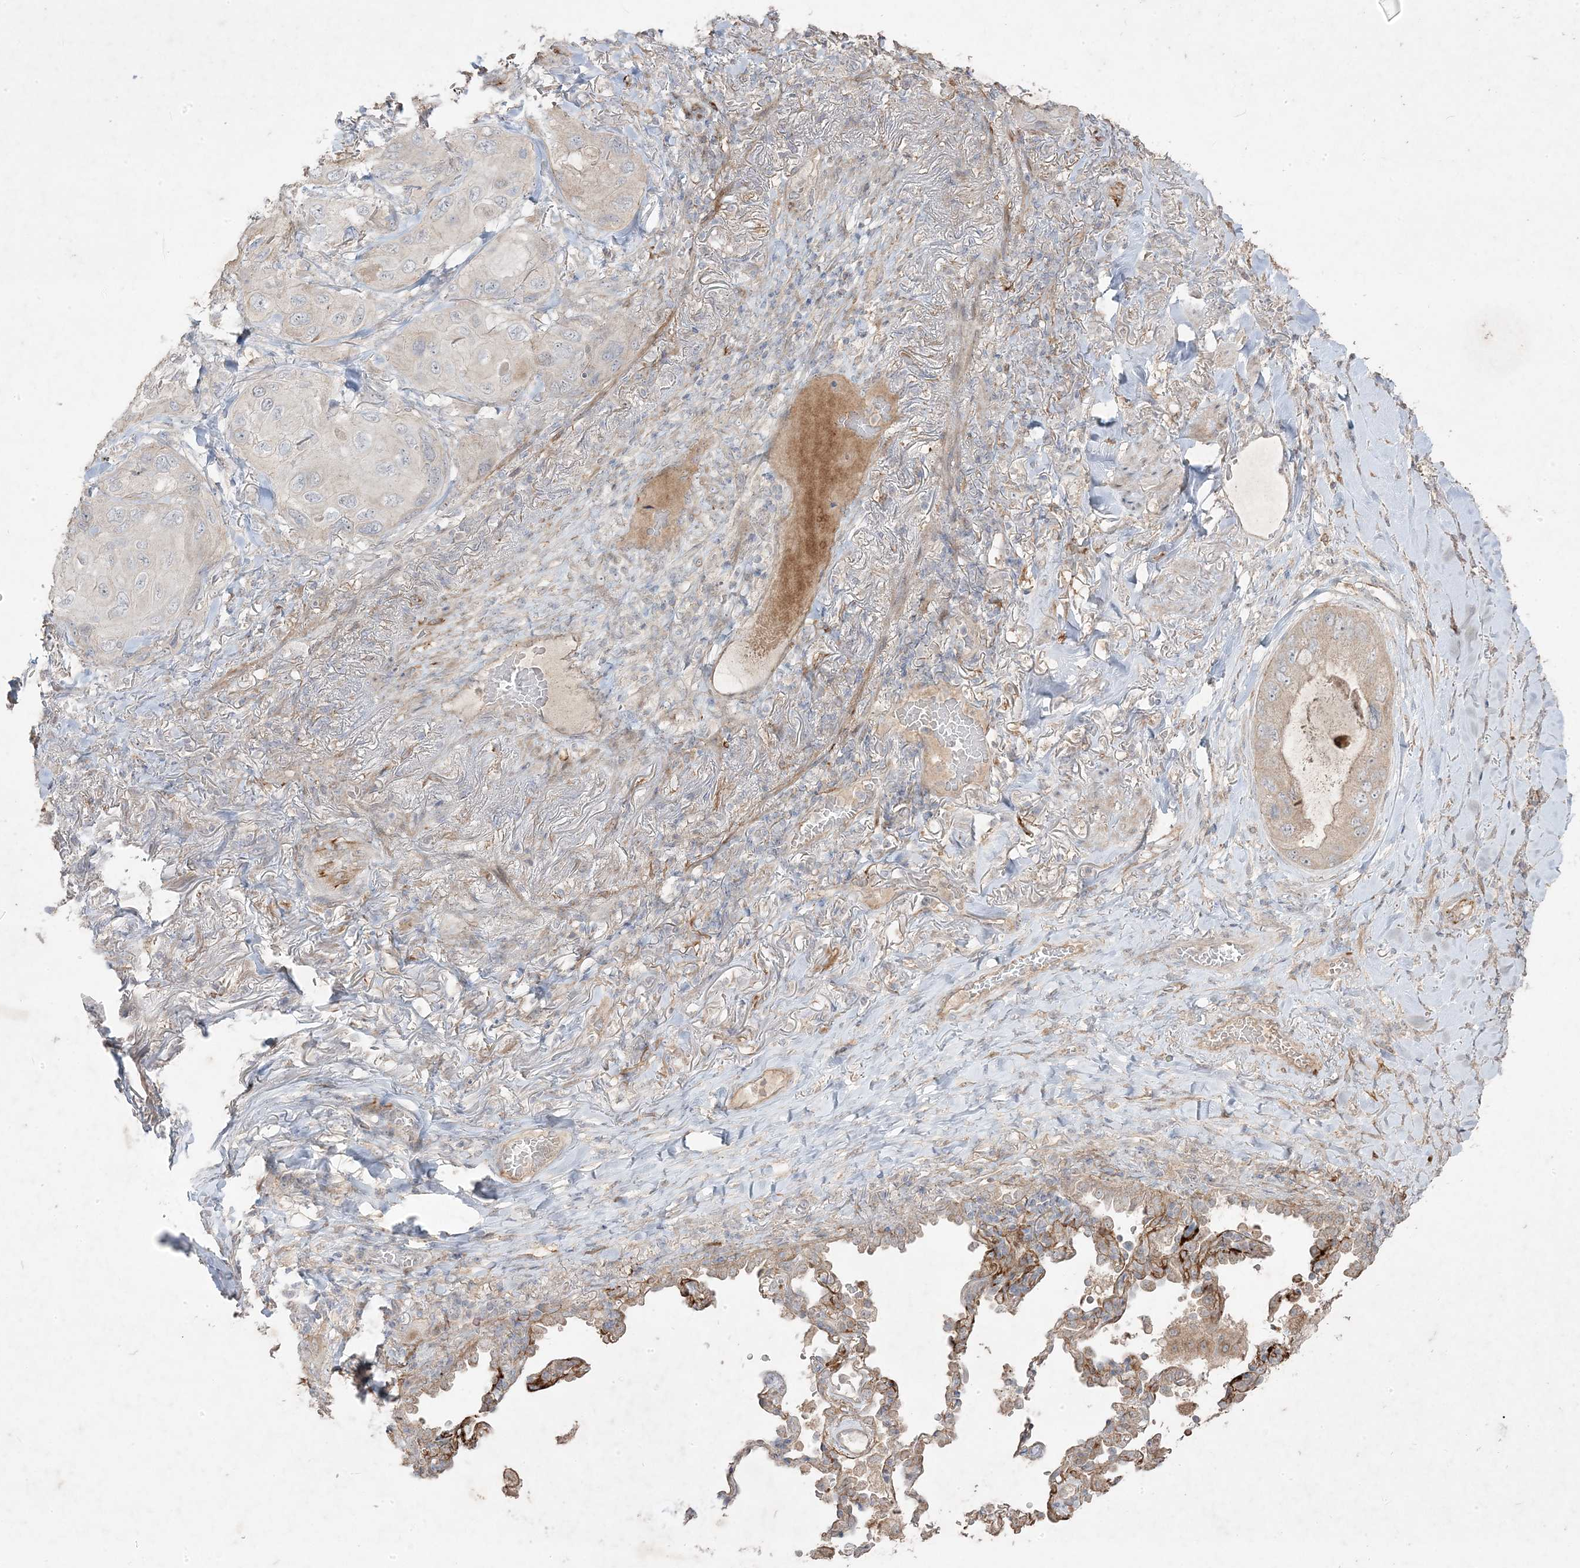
{"staining": {"intensity": "moderate", "quantity": "<25%", "location": "cytoplasmic/membranous"}, "tissue": "lung cancer", "cell_type": "Tumor cells", "image_type": "cancer", "snomed": [{"axis": "morphology", "description": "Squamous cell carcinoma, NOS"}, {"axis": "topography", "description": "Lung"}], "caption": "Human lung squamous cell carcinoma stained with a brown dye demonstrates moderate cytoplasmic/membranous positive positivity in approximately <25% of tumor cells.", "gene": "RGL4", "patient": {"sex": "female", "age": 73}}